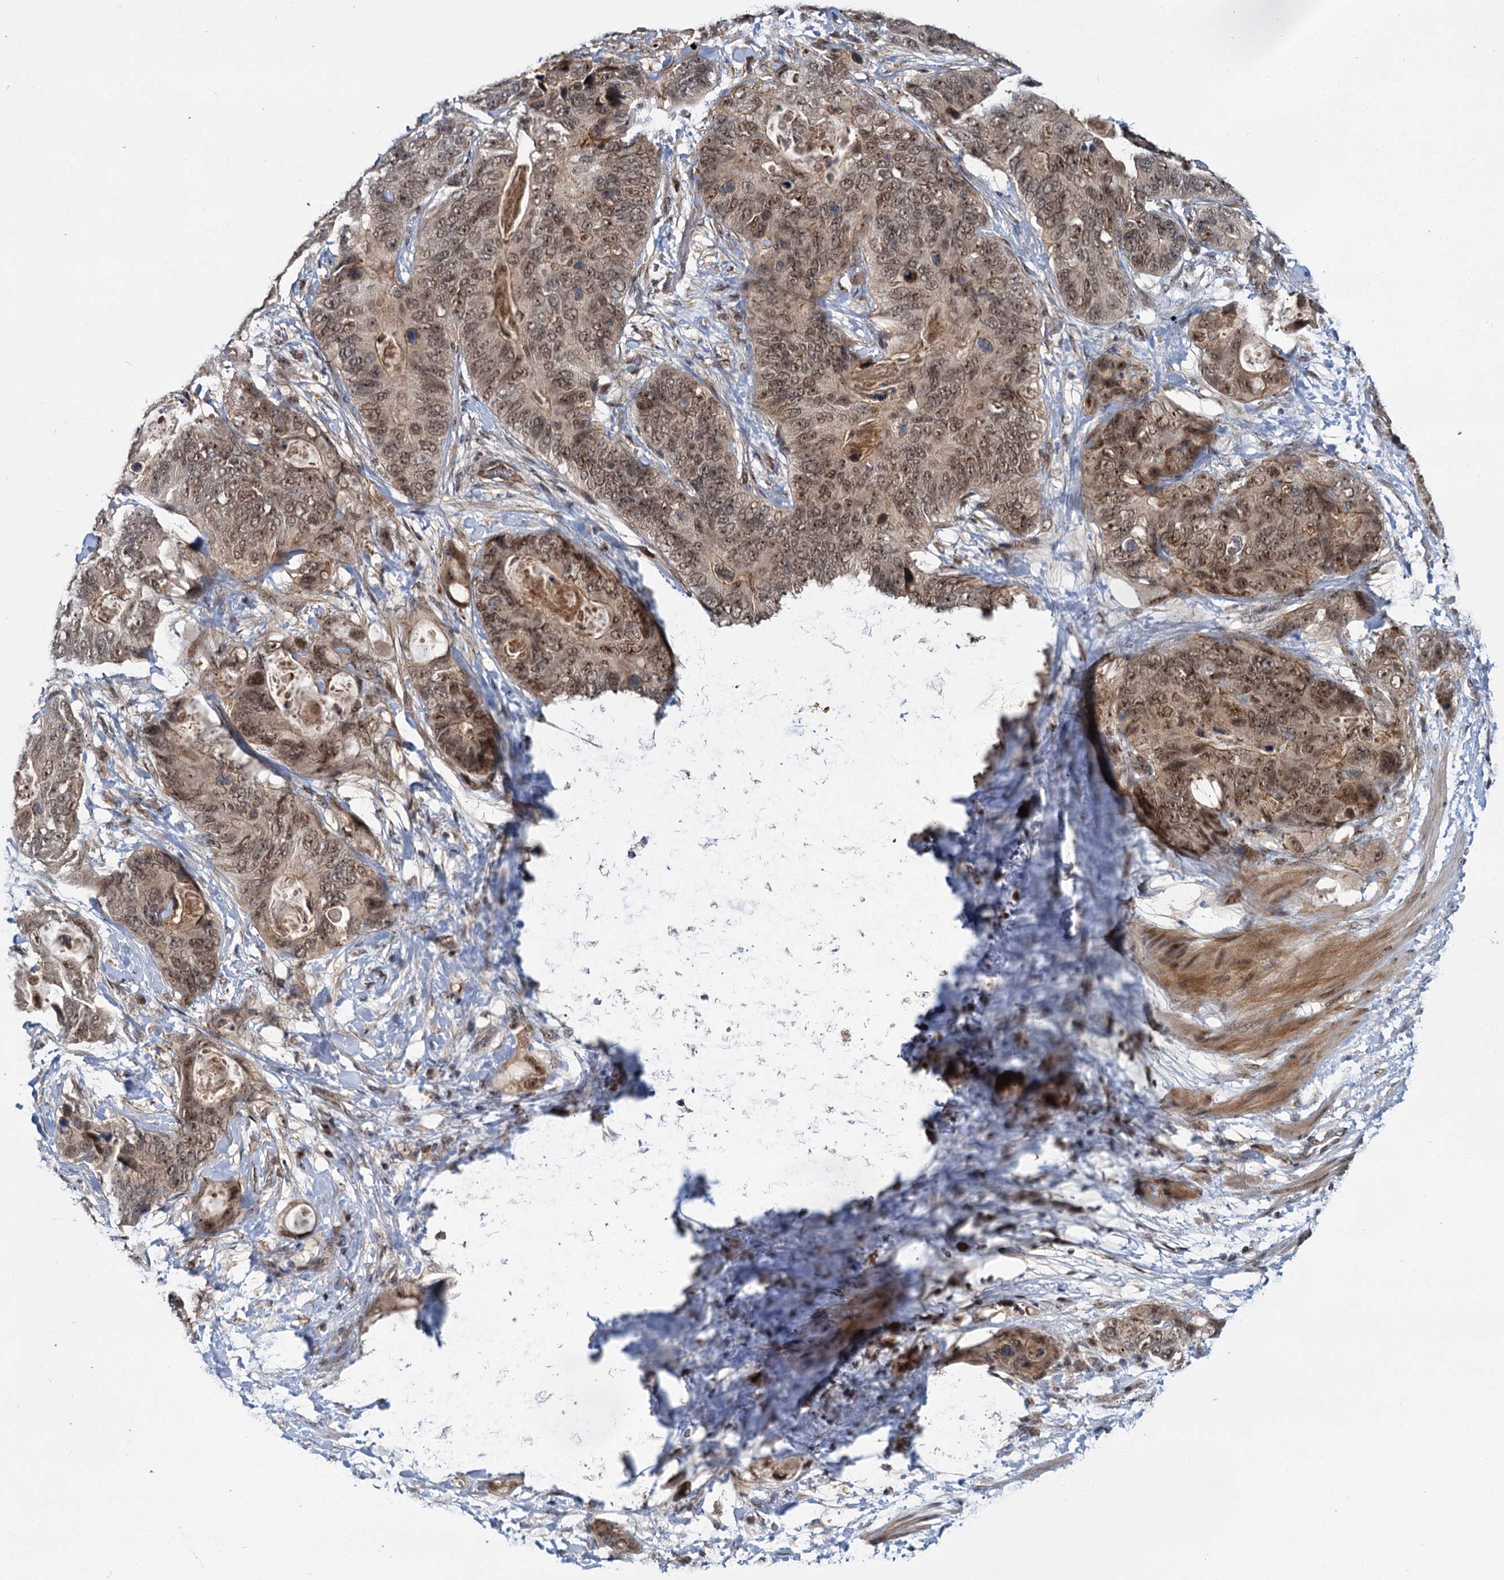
{"staining": {"intensity": "moderate", "quantity": ">75%", "location": "nuclear"}, "tissue": "stomach cancer", "cell_type": "Tumor cells", "image_type": "cancer", "snomed": [{"axis": "morphology", "description": "Adenocarcinoma, NOS"}, {"axis": "topography", "description": "Stomach"}], "caption": "Stomach adenocarcinoma stained with IHC shows moderate nuclear staining in about >75% of tumor cells.", "gene": "MBD6", "patient": {"sex": "female", "age": 89}}